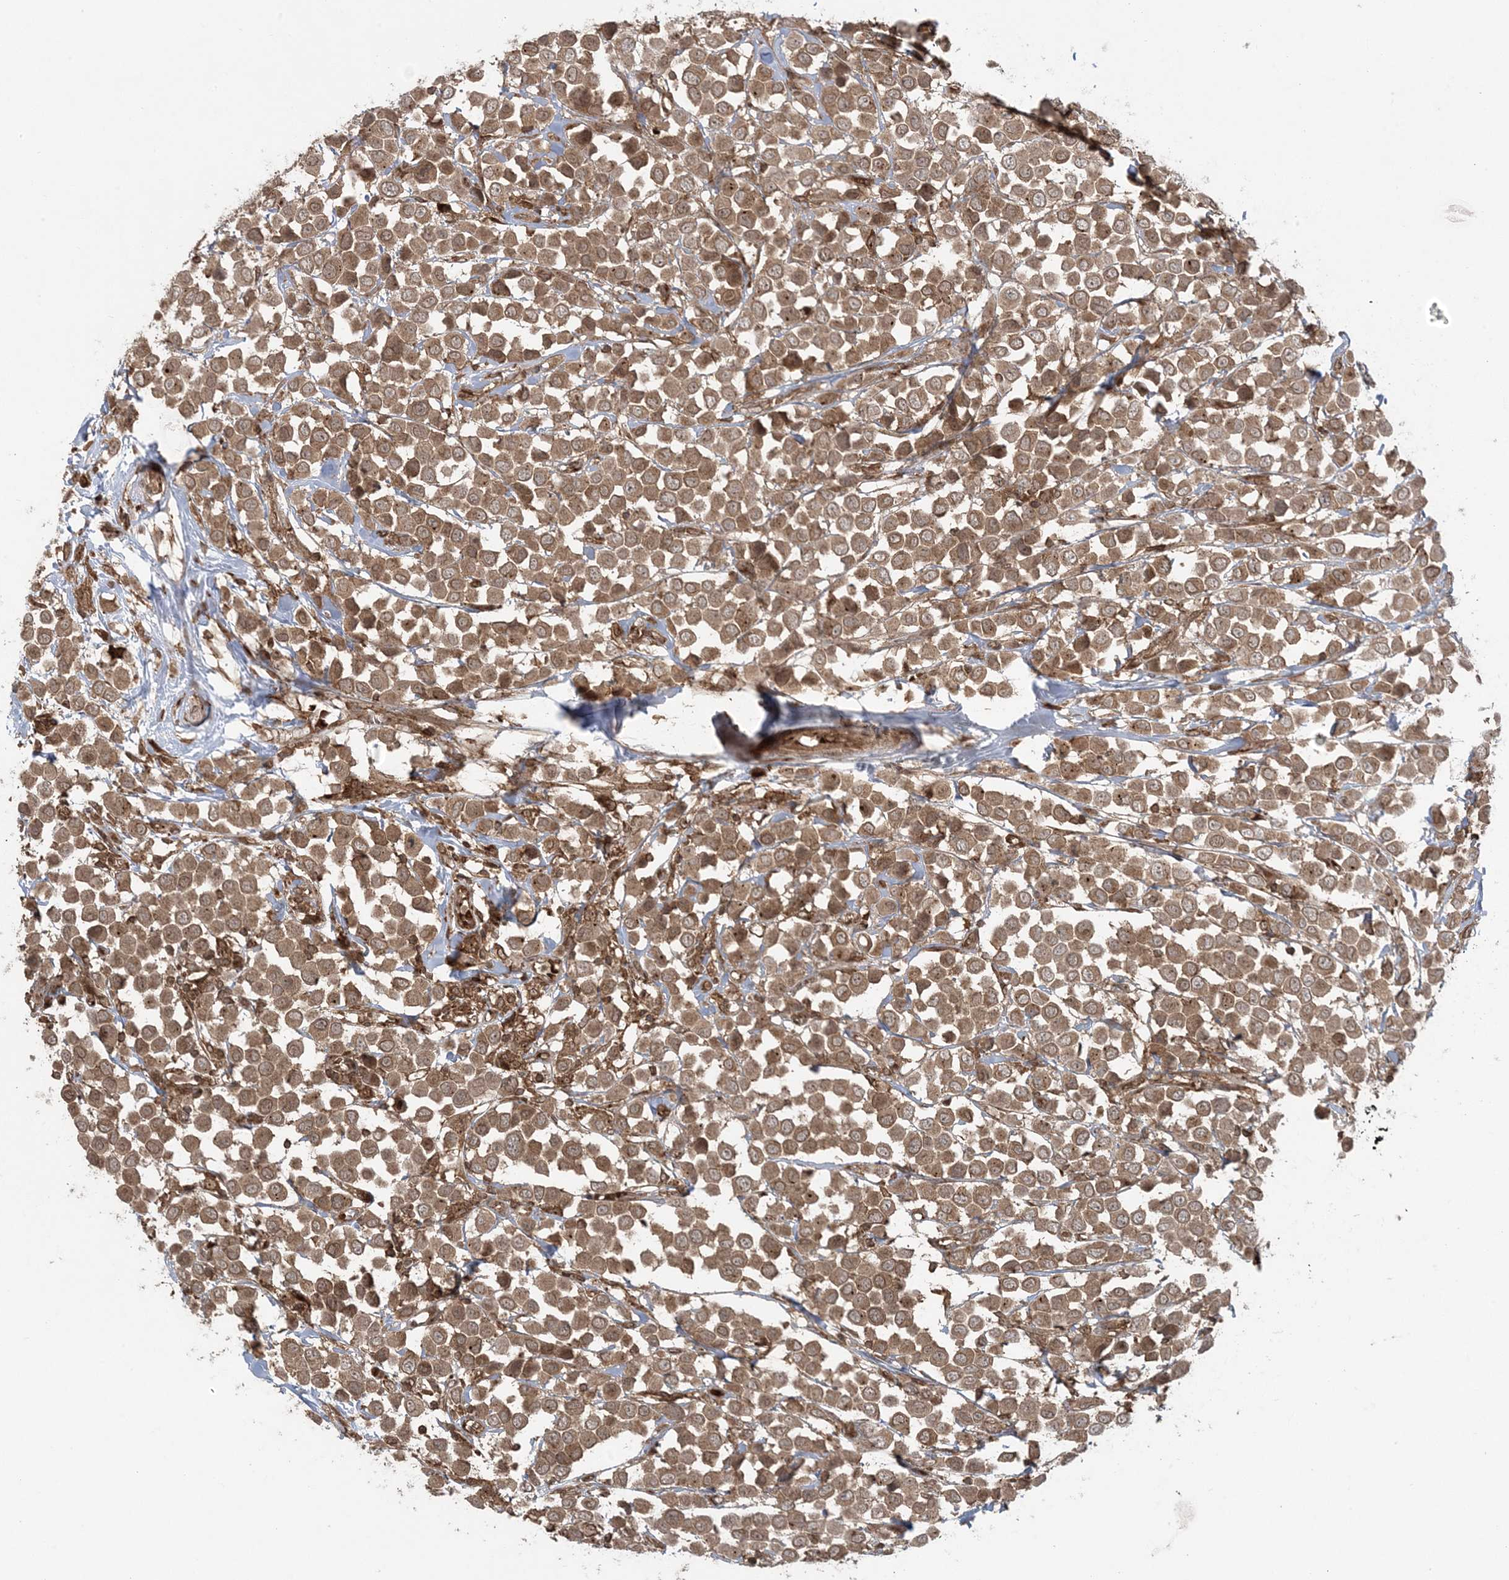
{"staining": {"intensity": "moderate", "quantity": ">75%", "location": "cytoplasmic/membranous,nuclear"}, "tissue": "breast cancer", "cell_type": "Tumor cells", "image_type": "cancer", "snomed": [{"axis": "morphology", "description": "Duct carcinoma"}, {"axis": "topography", "description": "Breast"}], "caption": "Immunohistochemistry (IHC) of breast infiltrating ductal carcinoma reveals medium levels of moderate cytoplasmic/membranous and nuclear expression in about >75% of tumor cells. Nuclei are stained in blue.", "gene": "DDX19B", "patient": {"sex": "female", "age": 61}}